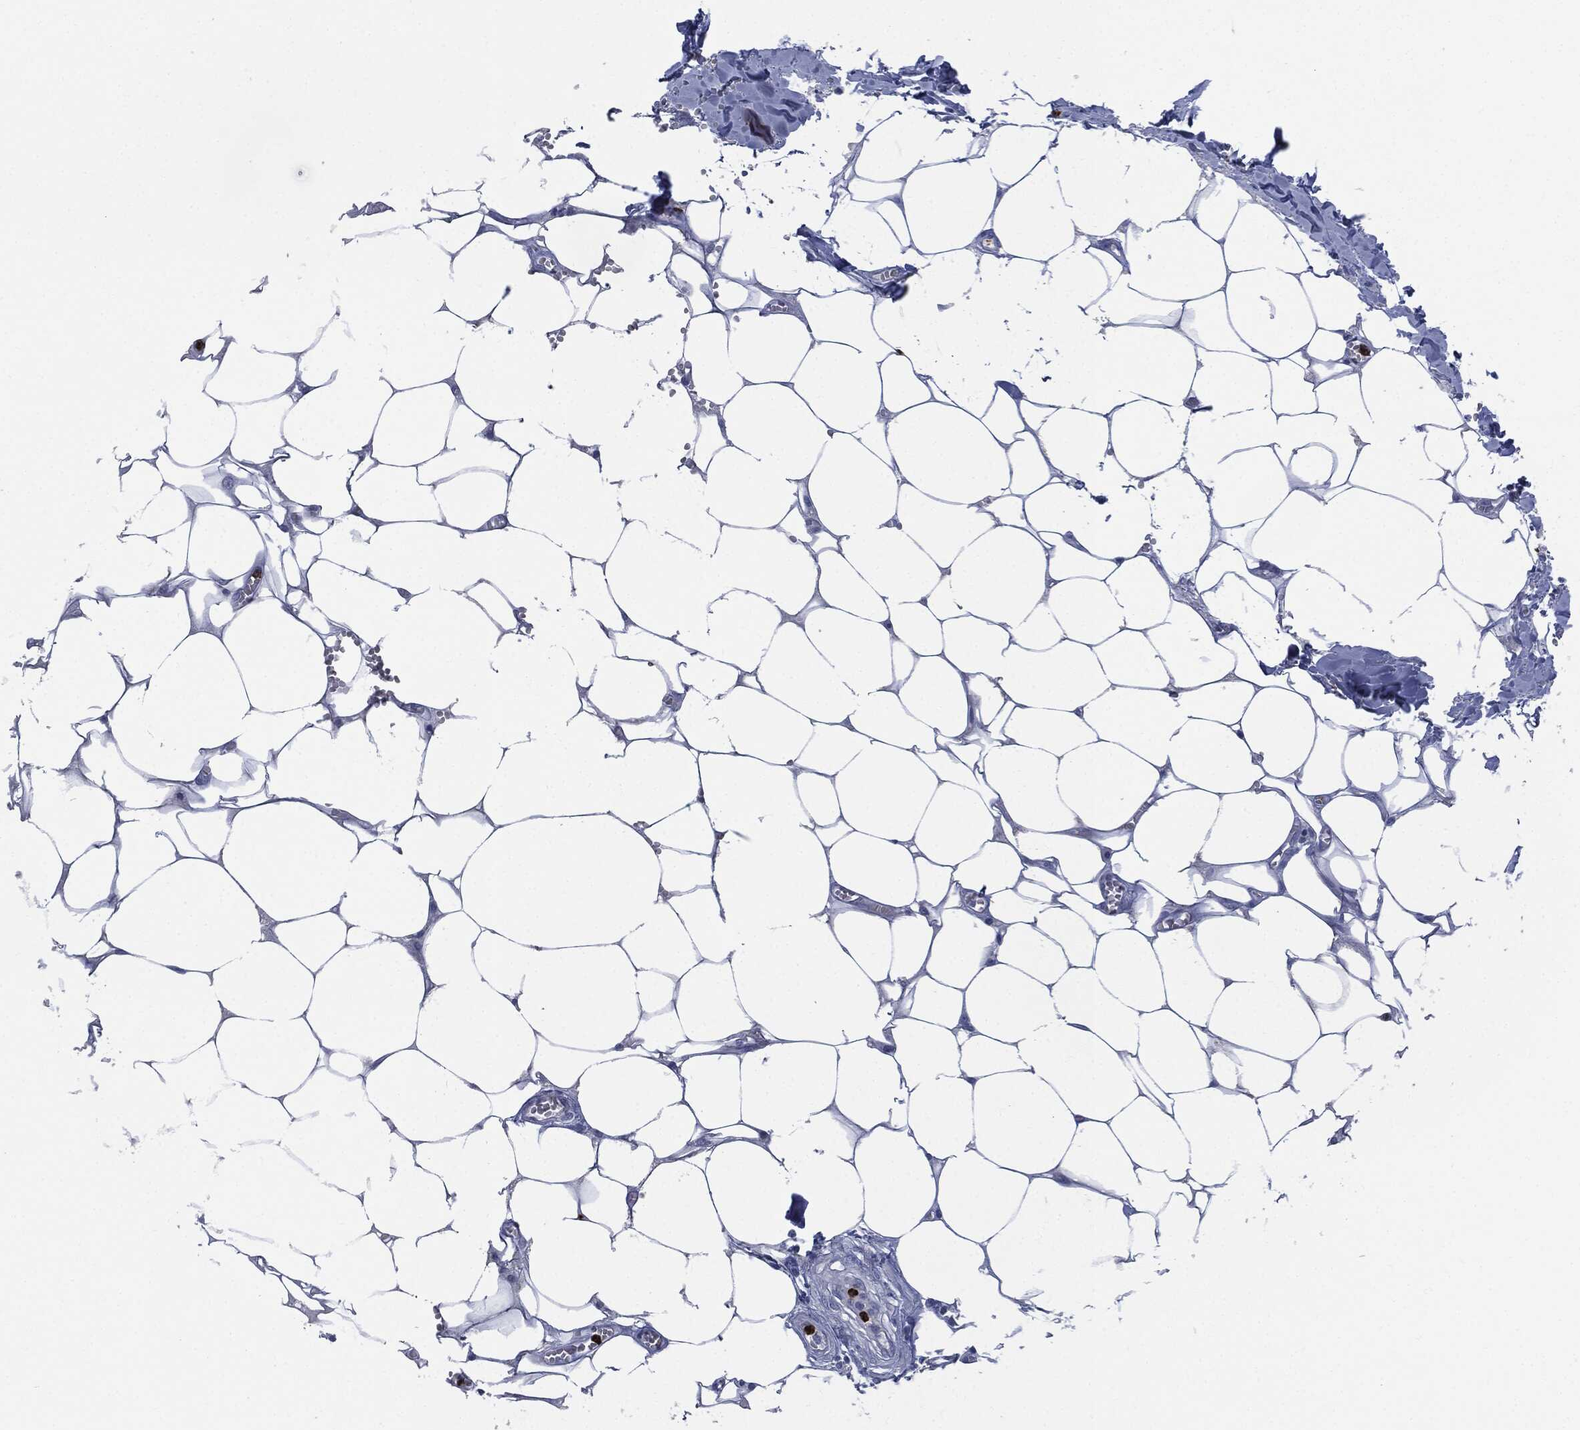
{"staining": {"intensity": "negative", "quantity": "none", "location": "none"}, "tissue": "adipose tissue", "cell_type": "Adipocytes", "image_type": "normal", "snomed": [{"axis": "morphology", "description": "Normal tissue, NOS"}, {"axis": "morphology", "description": "Squamous cell carcinoma, NOS"}, {"axis": "topography", "description": "Cartilage tissue"}, {"axis": "topography", "description": "Lung"}], "caption": "The micrograph demonstrates no staining of adipocytes in unremarkable adipose tissue. Brightfield microscopy of immunohistochemistry (IHC) stained with DAB (3,3'-diaminobenzidine) (brown) and hematoxylin (blue), captured at high magnification.", "gene": "CEACAM8", "patient": {"sex": "male", "age": 66}}